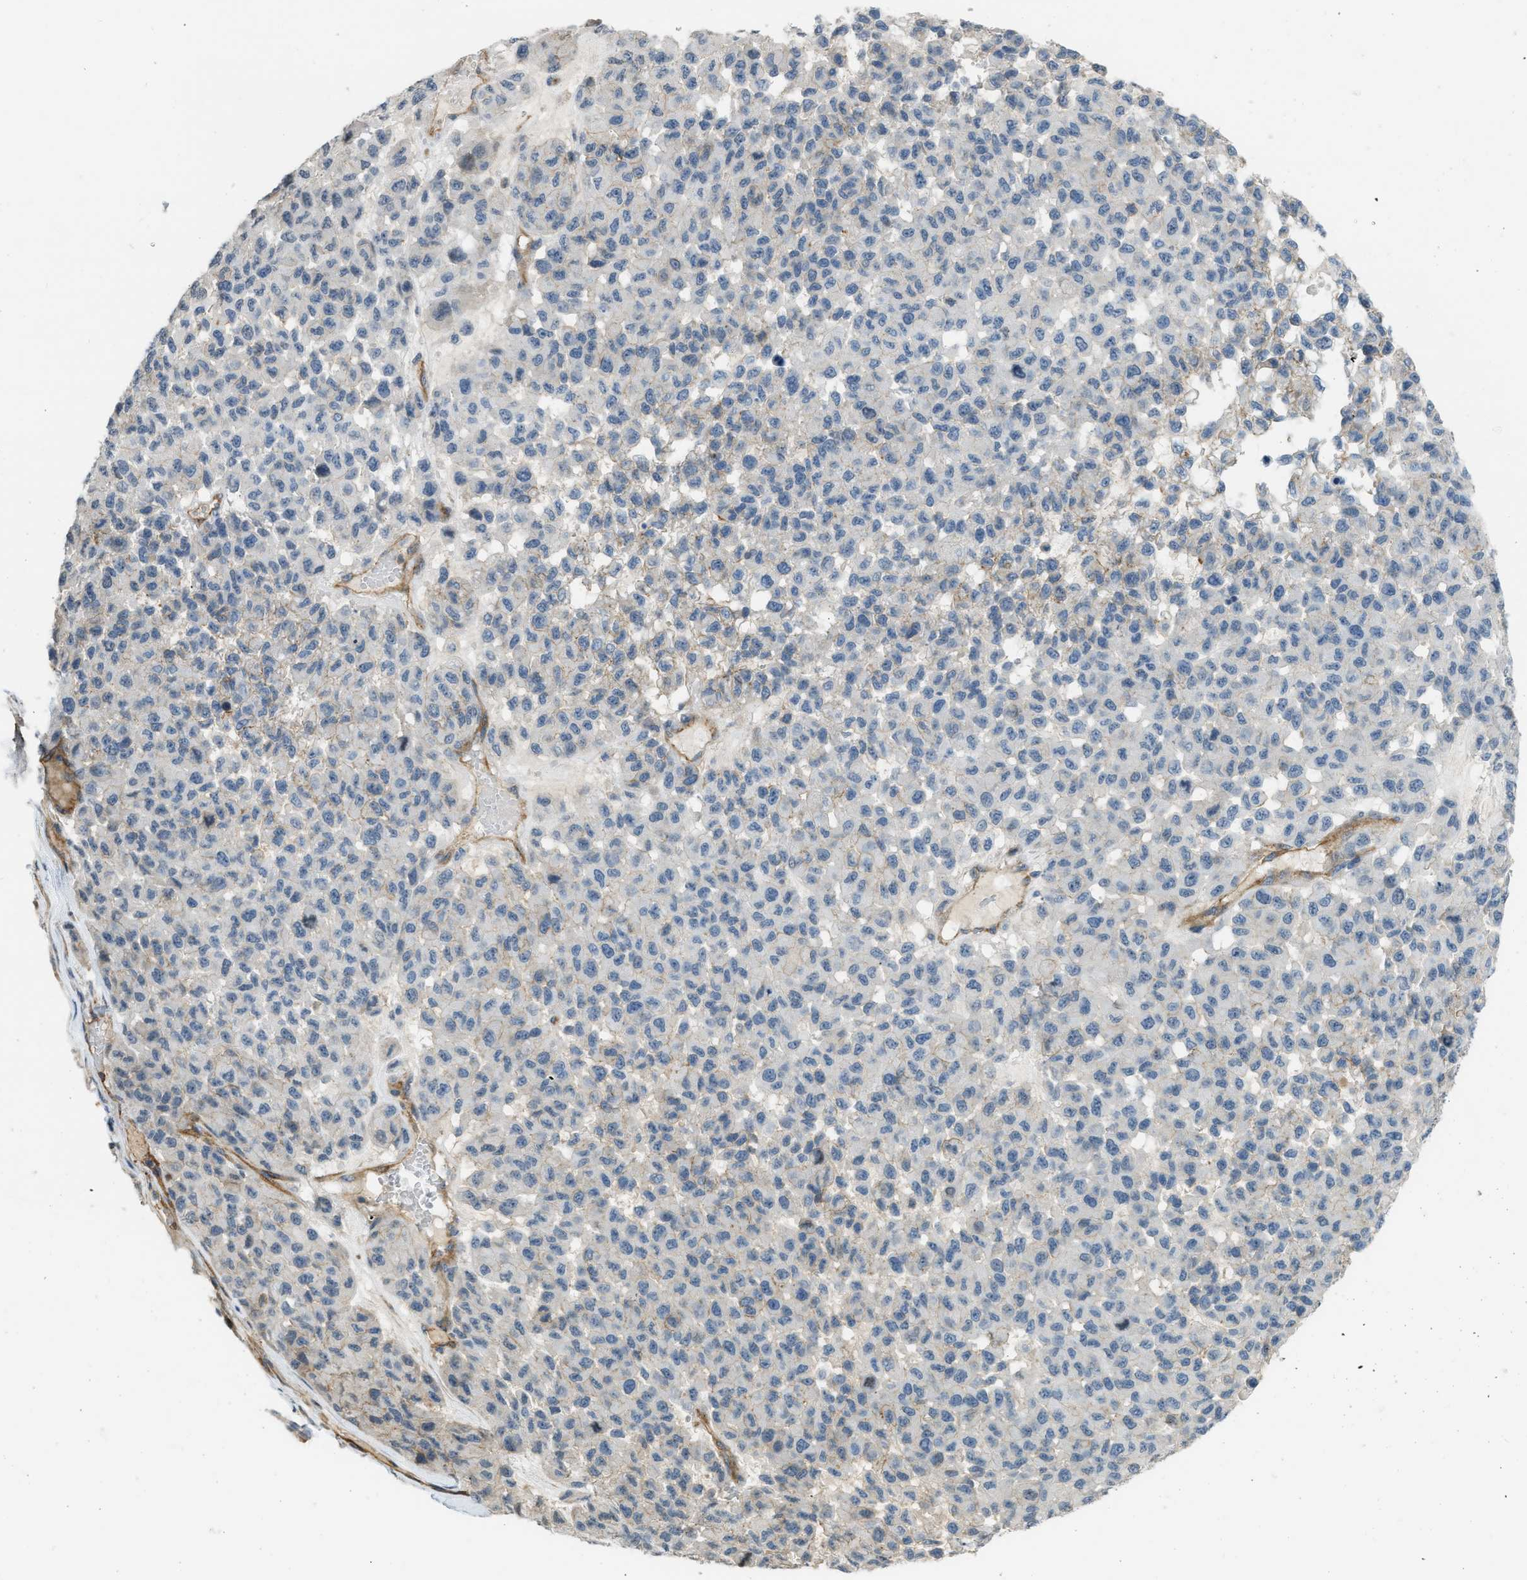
{"staining": {"intensity": "negative", "quantity": "none", "location": "none"}, "tissue": "melanoma", "cell_type": "Tumor cells", "image_type": "cancer", "snomed": [{"axis": "morphology", "description": "Malignant melanoma, NOS"}, {"axis": "topography", "description": "Skin"}], "caption": "Tumor cells are negative for protein expression in human malignant melanoma. (Stains: DAB (3,3'-diaminobenzidine) immunohistochemistry with hematoxylin counter stain, Microscopy: brightfield microscopy at high magnification).", "gene": "KIAA1671", "patient": {"sex": "male", "age": 62}}